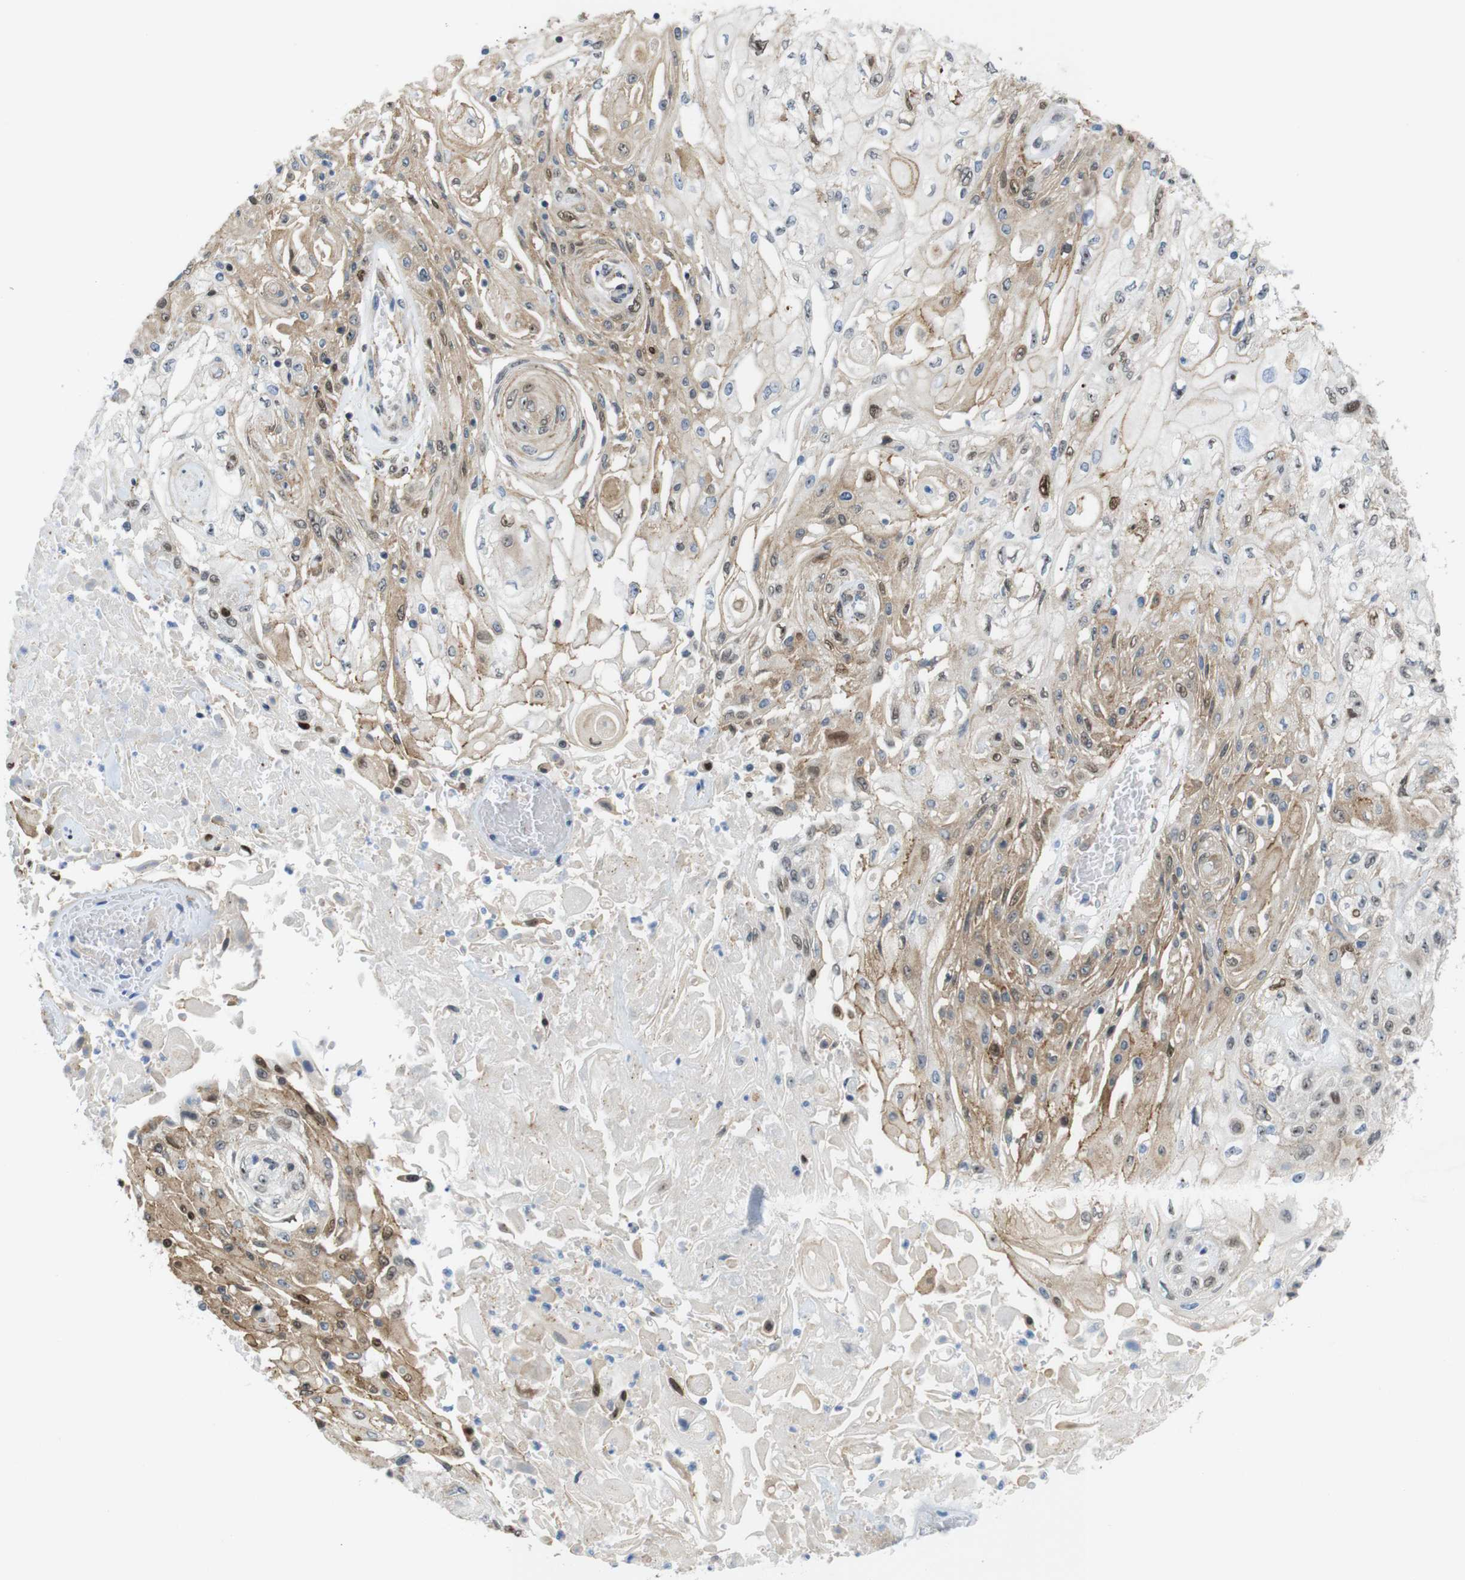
{"staining": {"intensity": "weak", "quantity": "25%-75%", "location": "cytoplasmic/membranous,nuclear"}, "tissue": "skin cancer", "cell_type": "Tumor cells", "image_type": "cancer", "snomed": [{"axis": "morphology", "description": "Squamous cell carcinoma, NOS"}, {"axis": "topography", "description": "Skin"}], "caption": "Skin cancer stained with IHC demonstrates weak cytoplasmic/membranous and nuclear staining in about 25%-75% of tumor cells. (DAB IHC with brightfield microscopy, high magnification).", "gene": "TJP3", "patient": {"sex": "male", "age": 75}}